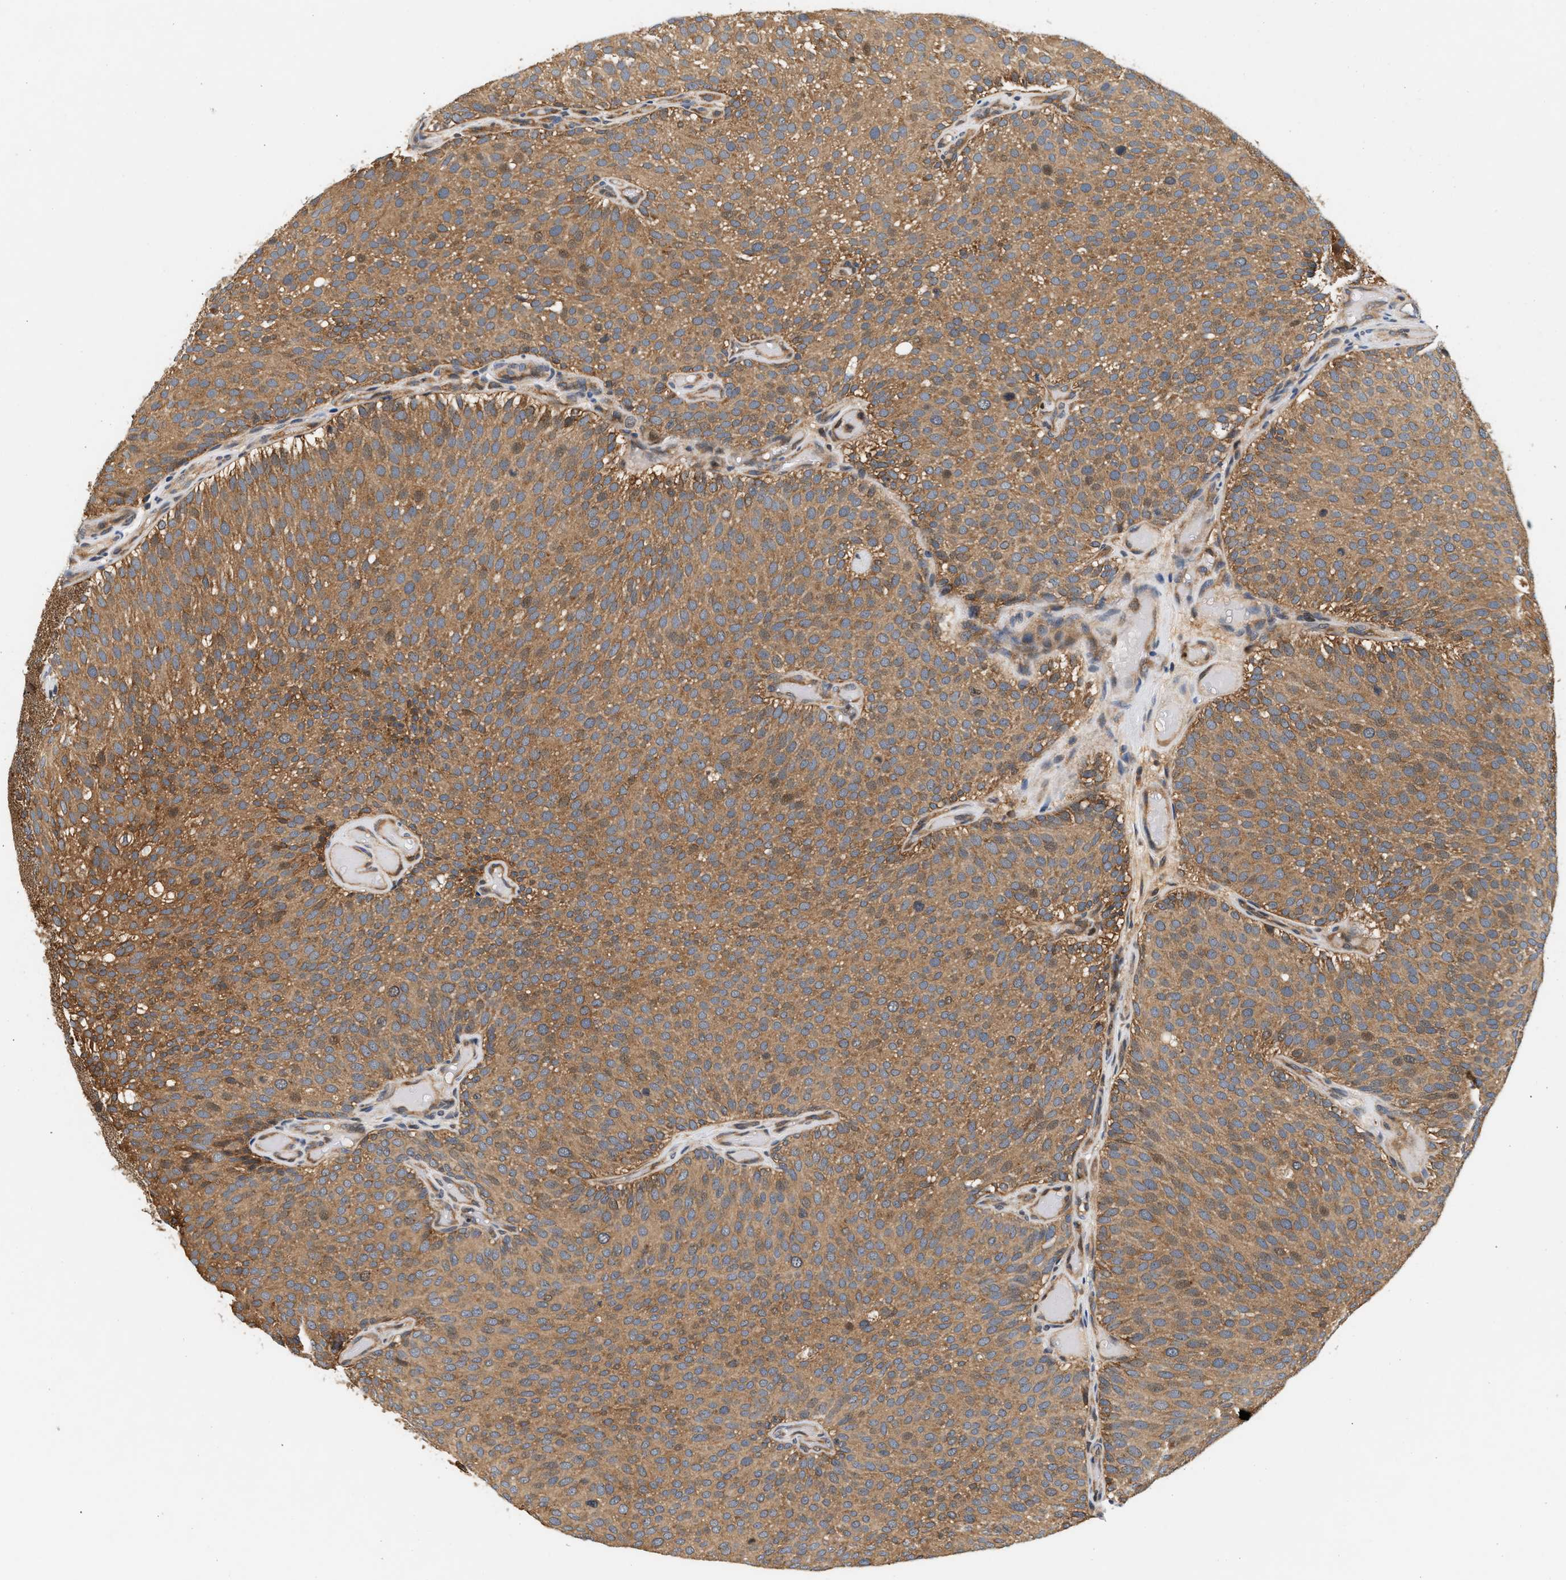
{"staining": {"intensity": "moderate", "quantity": ">75%", "location": "cytoplasmic/membranous"}, "tissue": "urothelial cancer", "cell_type": "Tumor cells", "image_type": "cancer", "snomed": [{"axis": "morphology", "description": "Urothelial carcinoma, Low grade"}, {"axis": "topography", "description": "Urinary bladder"}], "caption": "IHC of human urothelial cancer exhibits medium levels of moderate cytoplasmic/membranous expression in about >75% of tumor cells. The staining was performed using DAB to visualize the protein expression in brown, while the nuclei were stained in blue with hematoxylin (Magnification: 20x).", "gene": "FAM78A", "patient": {"sex": "male", "age": 78}}